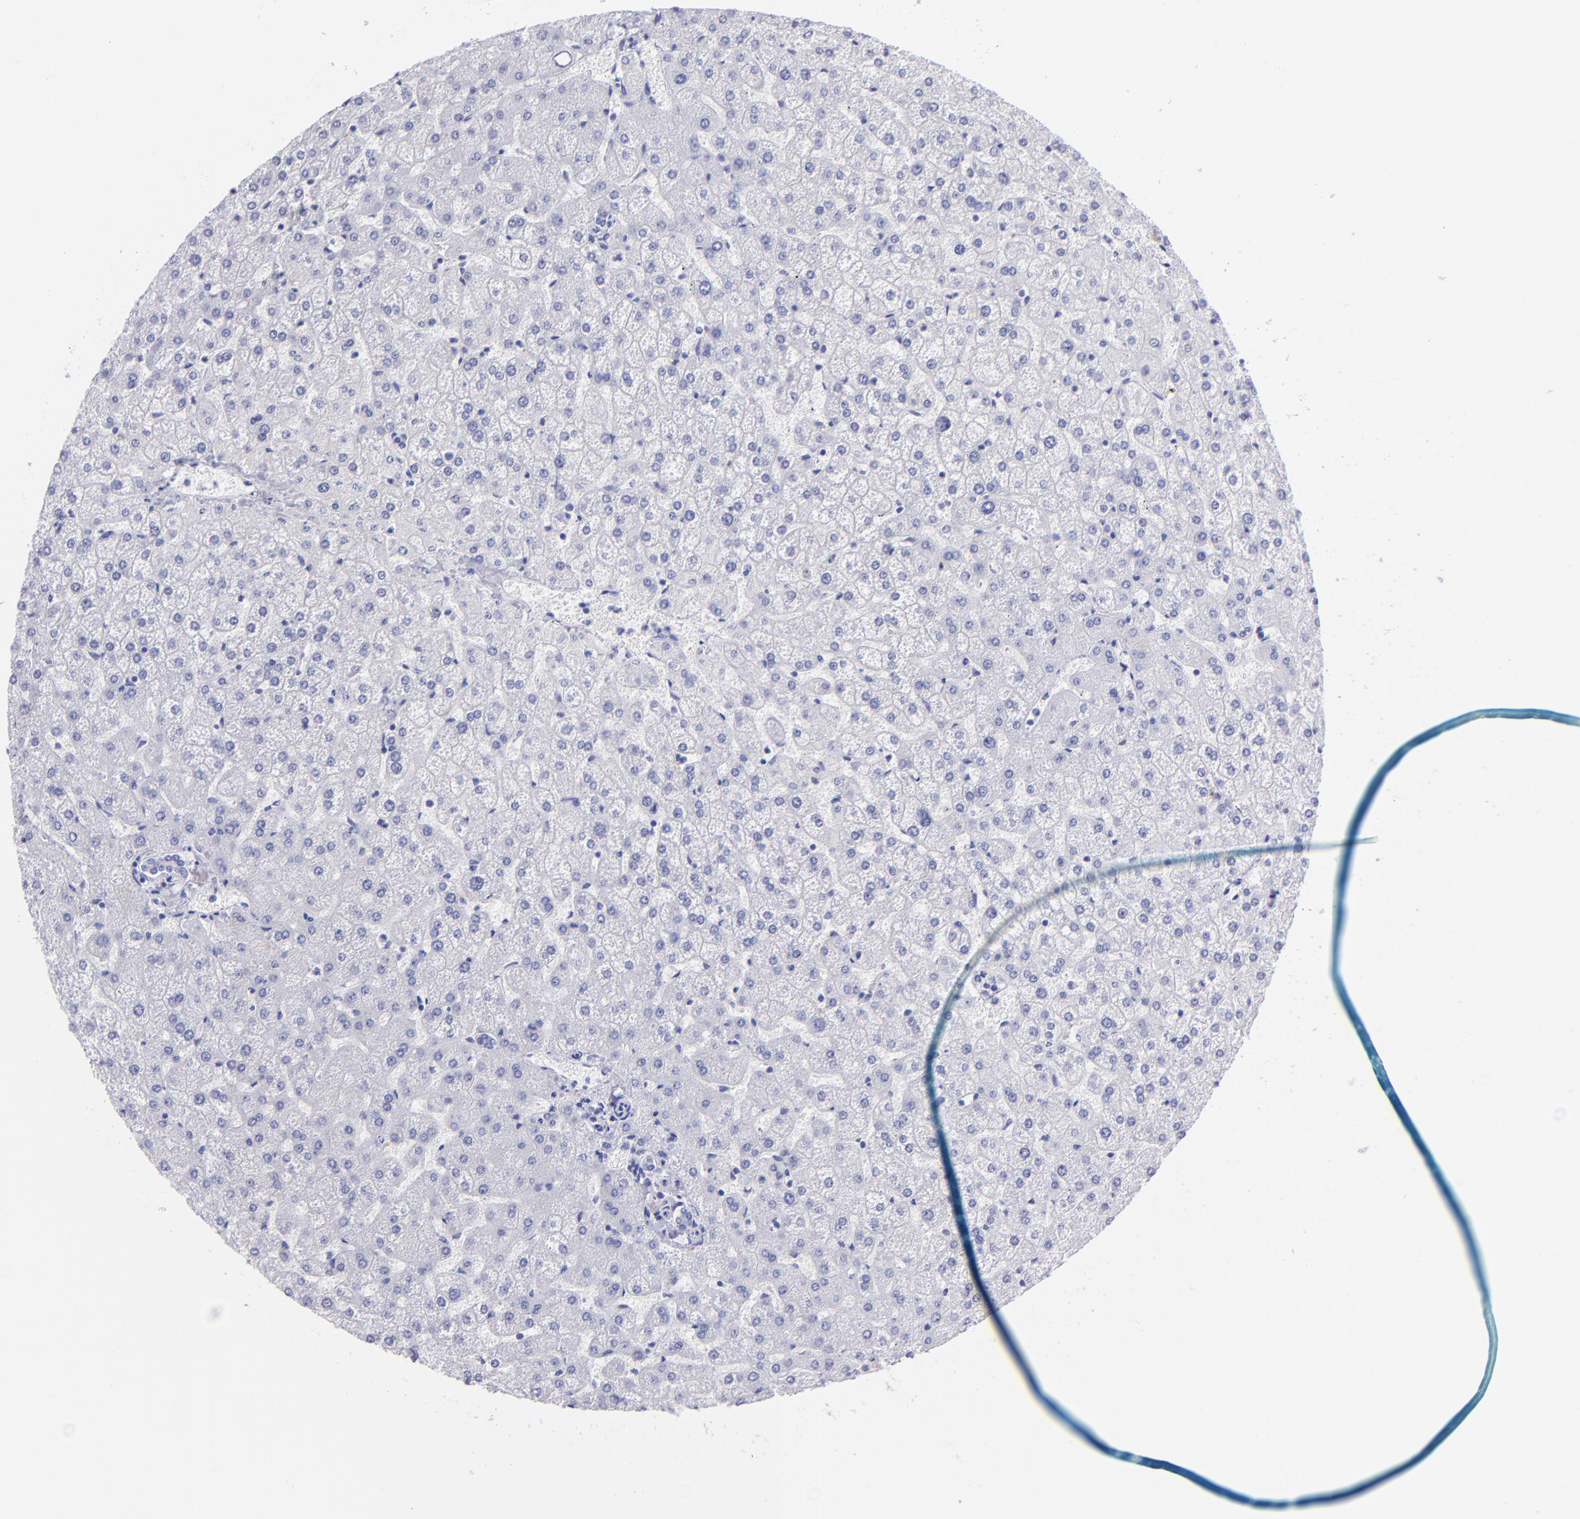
{"staining": {"intensity": "negative", "quantity": "none", "location": "none"}, "tissue": "liver", "cell_type": "Cholangiocytes", "image_type": "normal", "snomed": [{"axis": "morphology", "description": "Normal tissue, NOS"}, {"axis": "topography", "description": "Liver"}], "caption": "The immunohistochemistry photomicrograph has no significant expression in cholangiocytes of liver.", "gene": "CNP", "patient": {"sex": "female", "age": 32}}